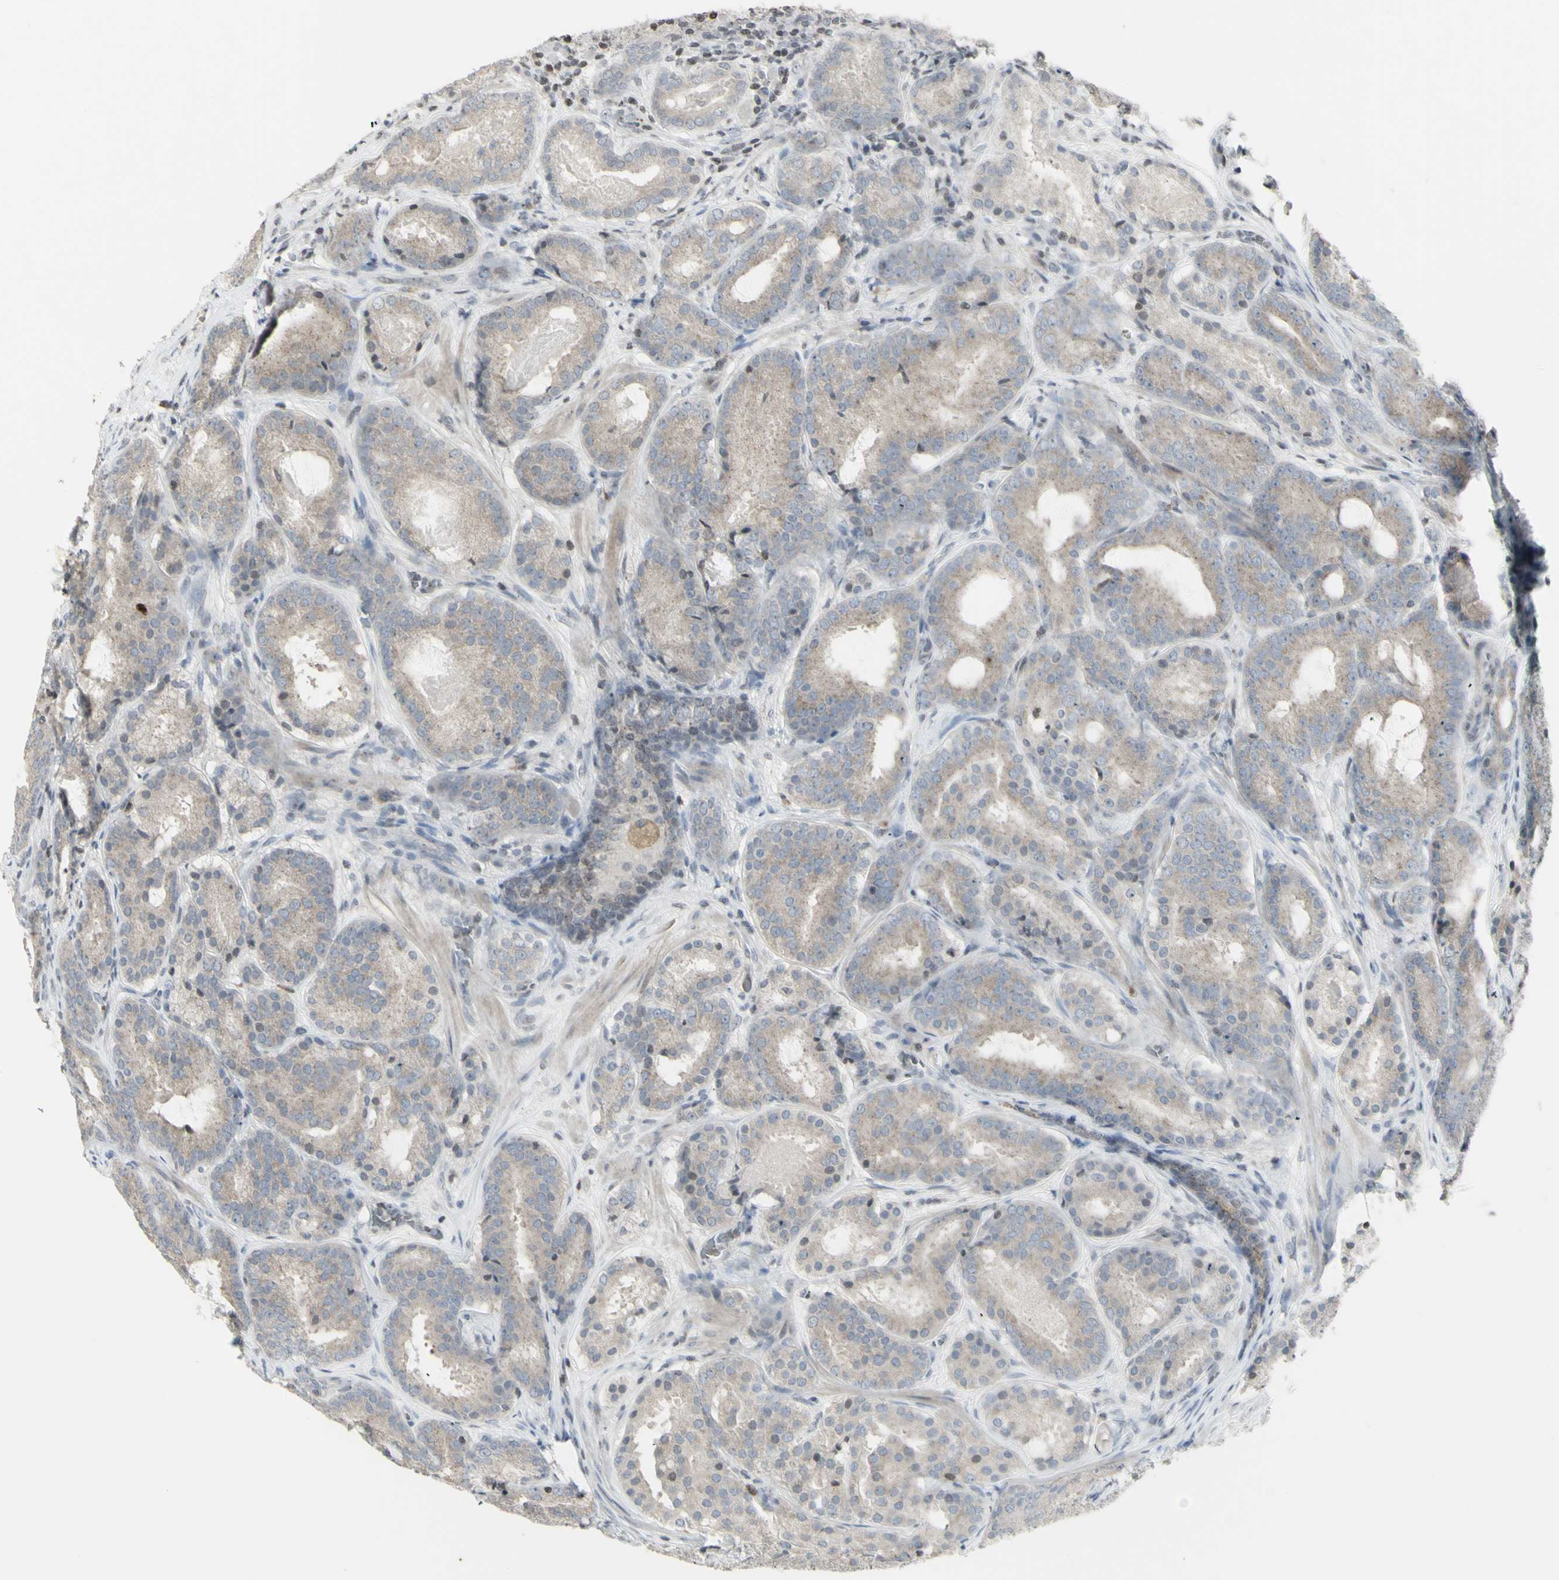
{"staining": {"intensity": "weak", "quantity": ">75%", "location": "cytoplasmic/membranous"}, "tissue": "prostate cancer", "cell_type": "Tumor cells", "image_type": "cancer", "snomed": [{"axis": "morphology", "description": "Adenocarcinoma, Low grade"}, {"axis": "topography", "description": "Prostate"}], "caption": "Protein staining of prostate cancer tissue reveals weak cytoplasmic/membranous expression in approximately >75% of tumor cells.", "gene": "MUC5AC", "patient": {"sex": "male", "age": 69}}